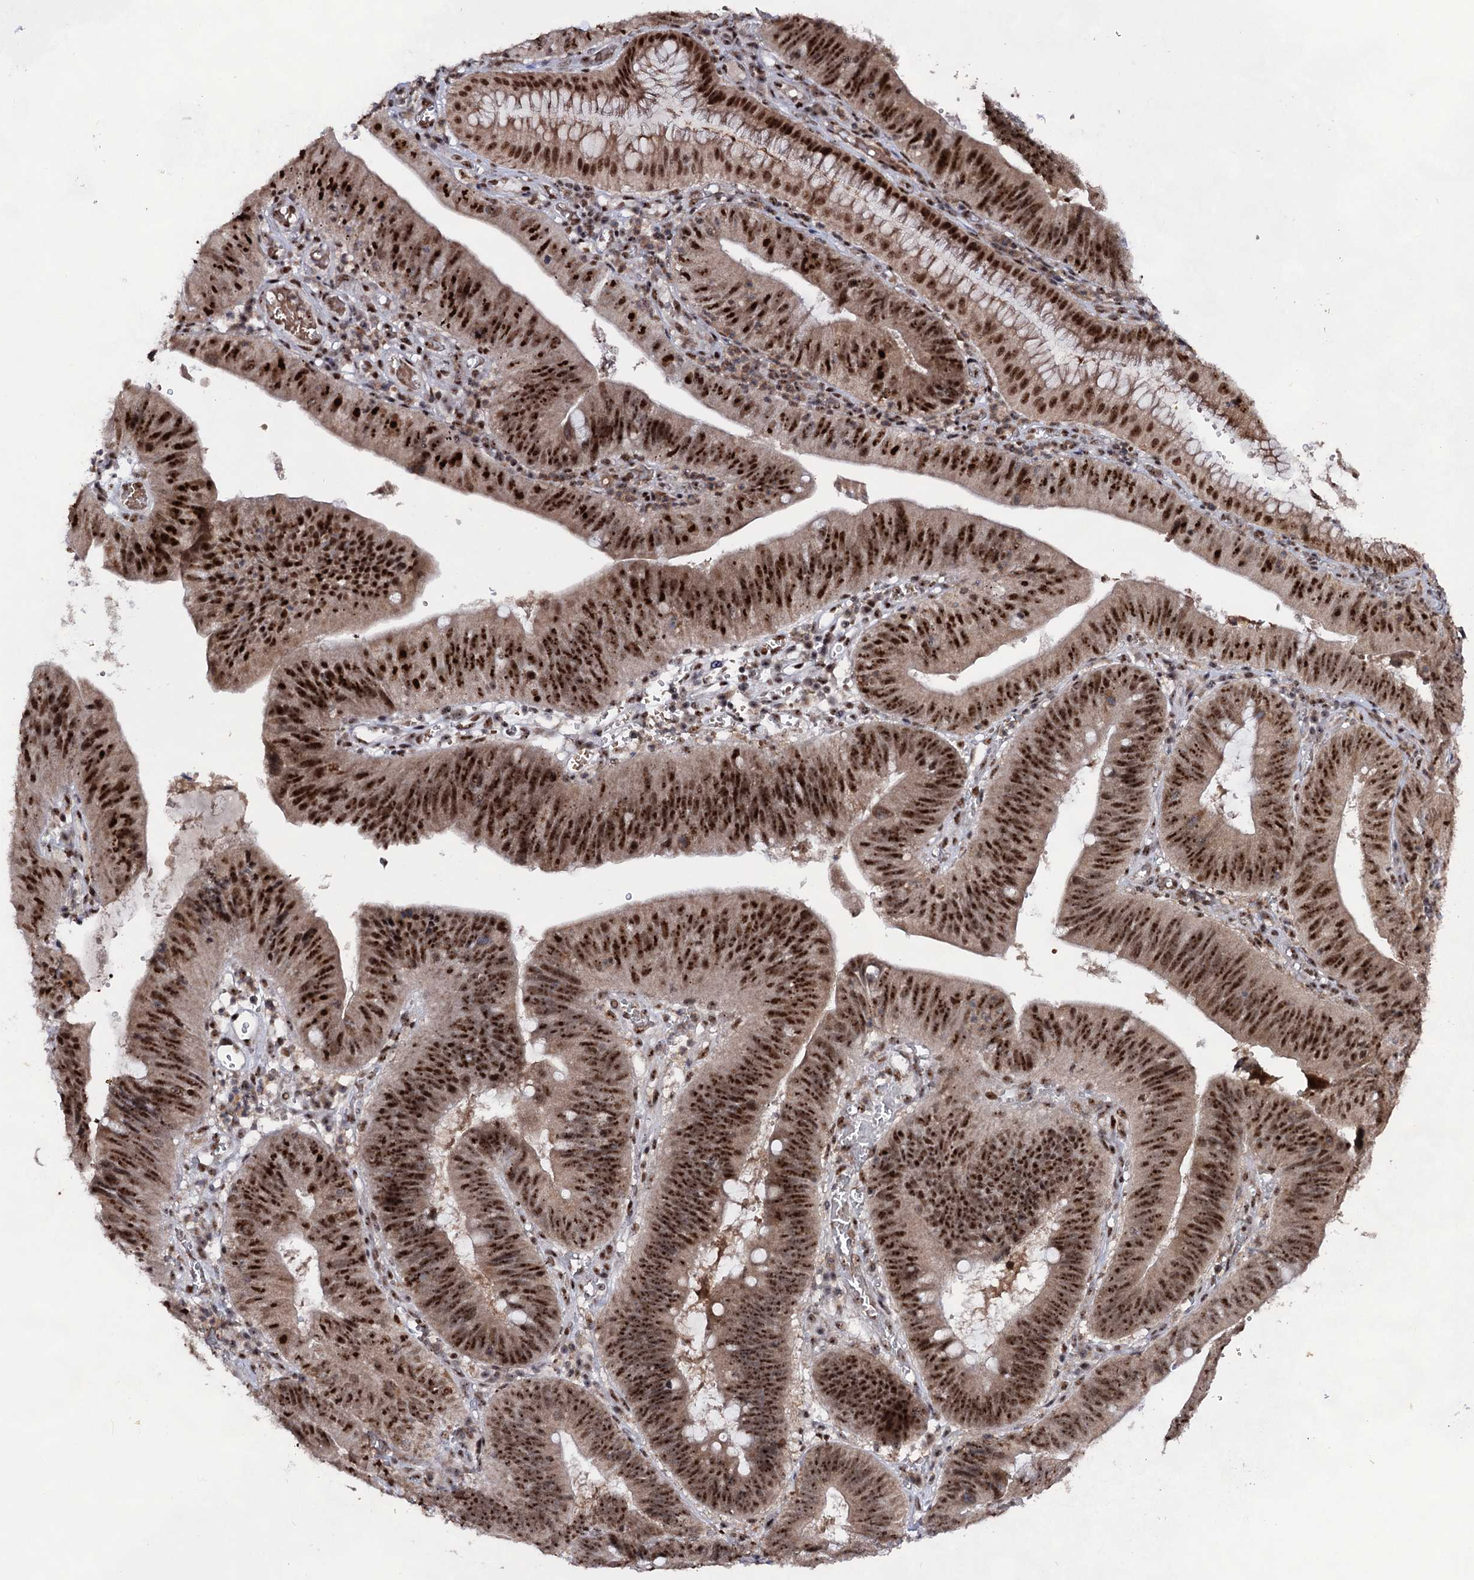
{"staining": {"intensity": "strong", "quantity": ">75%", "location": "cytoplasmic/membranous,nuclear"}, "tissue": "stomach cancer", "cell_type": "Tumor cells", "image_type": "cancer", "snomed": [{"axis": "morphology", "description": "Adenocarcinoma, NOS"}, {"axis": "topography", "description": "Stomach"}], "caption": "Stomach cancer (adenocarcinoma) was stained to show a protein in brown. There is high levels of strong cytoplasmic/membranous and nuclear staining in approximately >75% of tumor cells.", "gene": "EXOSC10", "patient": {"sex": "male", "age": 59}}